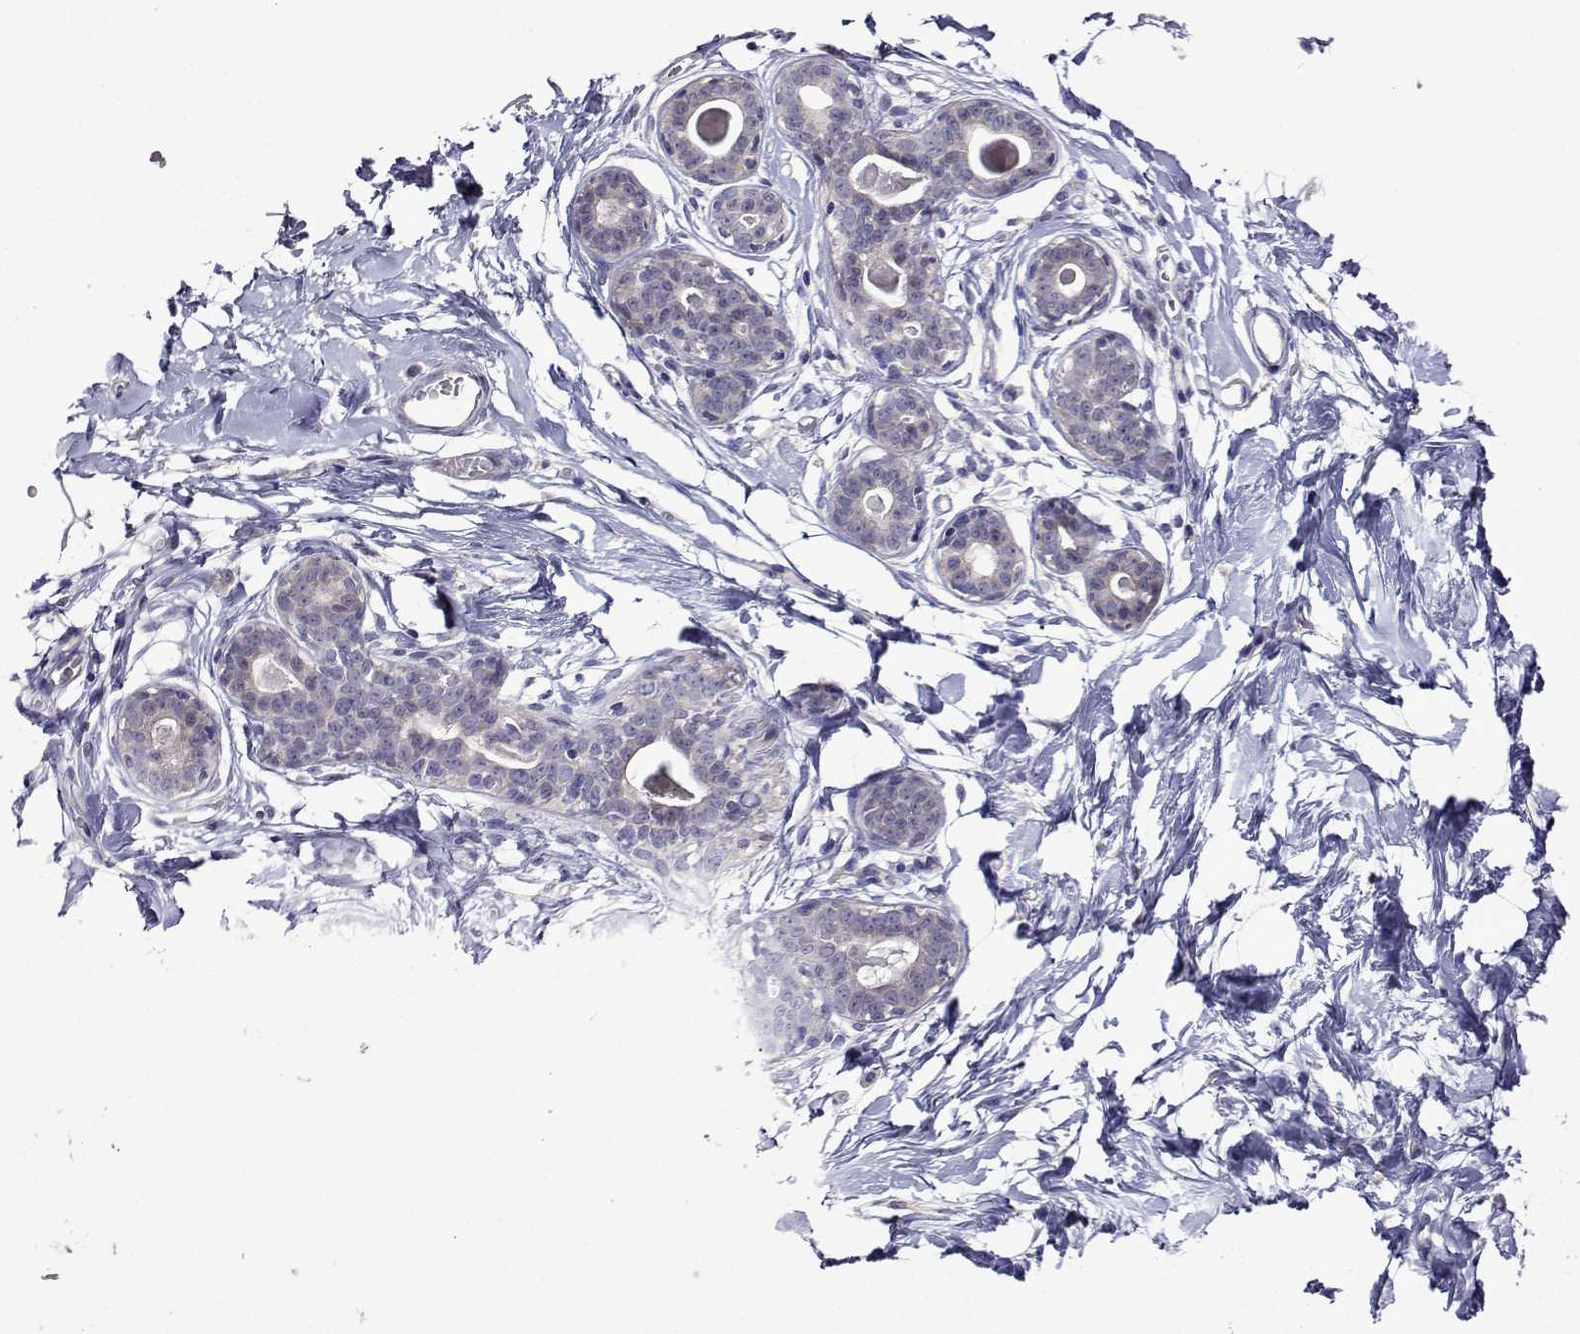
{"staining": {"intensity": "negative", "quantity": "none", "location": "none"}, "tissue": "breast", "cell_type": "Adipocytes", "image_type": "normal", "snomed": [{"axis": "morphology", "description": "Normal tissue, NOS"}, {"axis": "topography", "description": "Breast"}], "caption": "Immunohistochemistry (IHC) photomicrograph of unremarkable human breast stained for a protein (brown), which shows no expression in adipocytes. (DAB immunohistochemistry, high magnification).", "gene": "SULT2A1", "patient": {"sex": "female", "age": 45}}